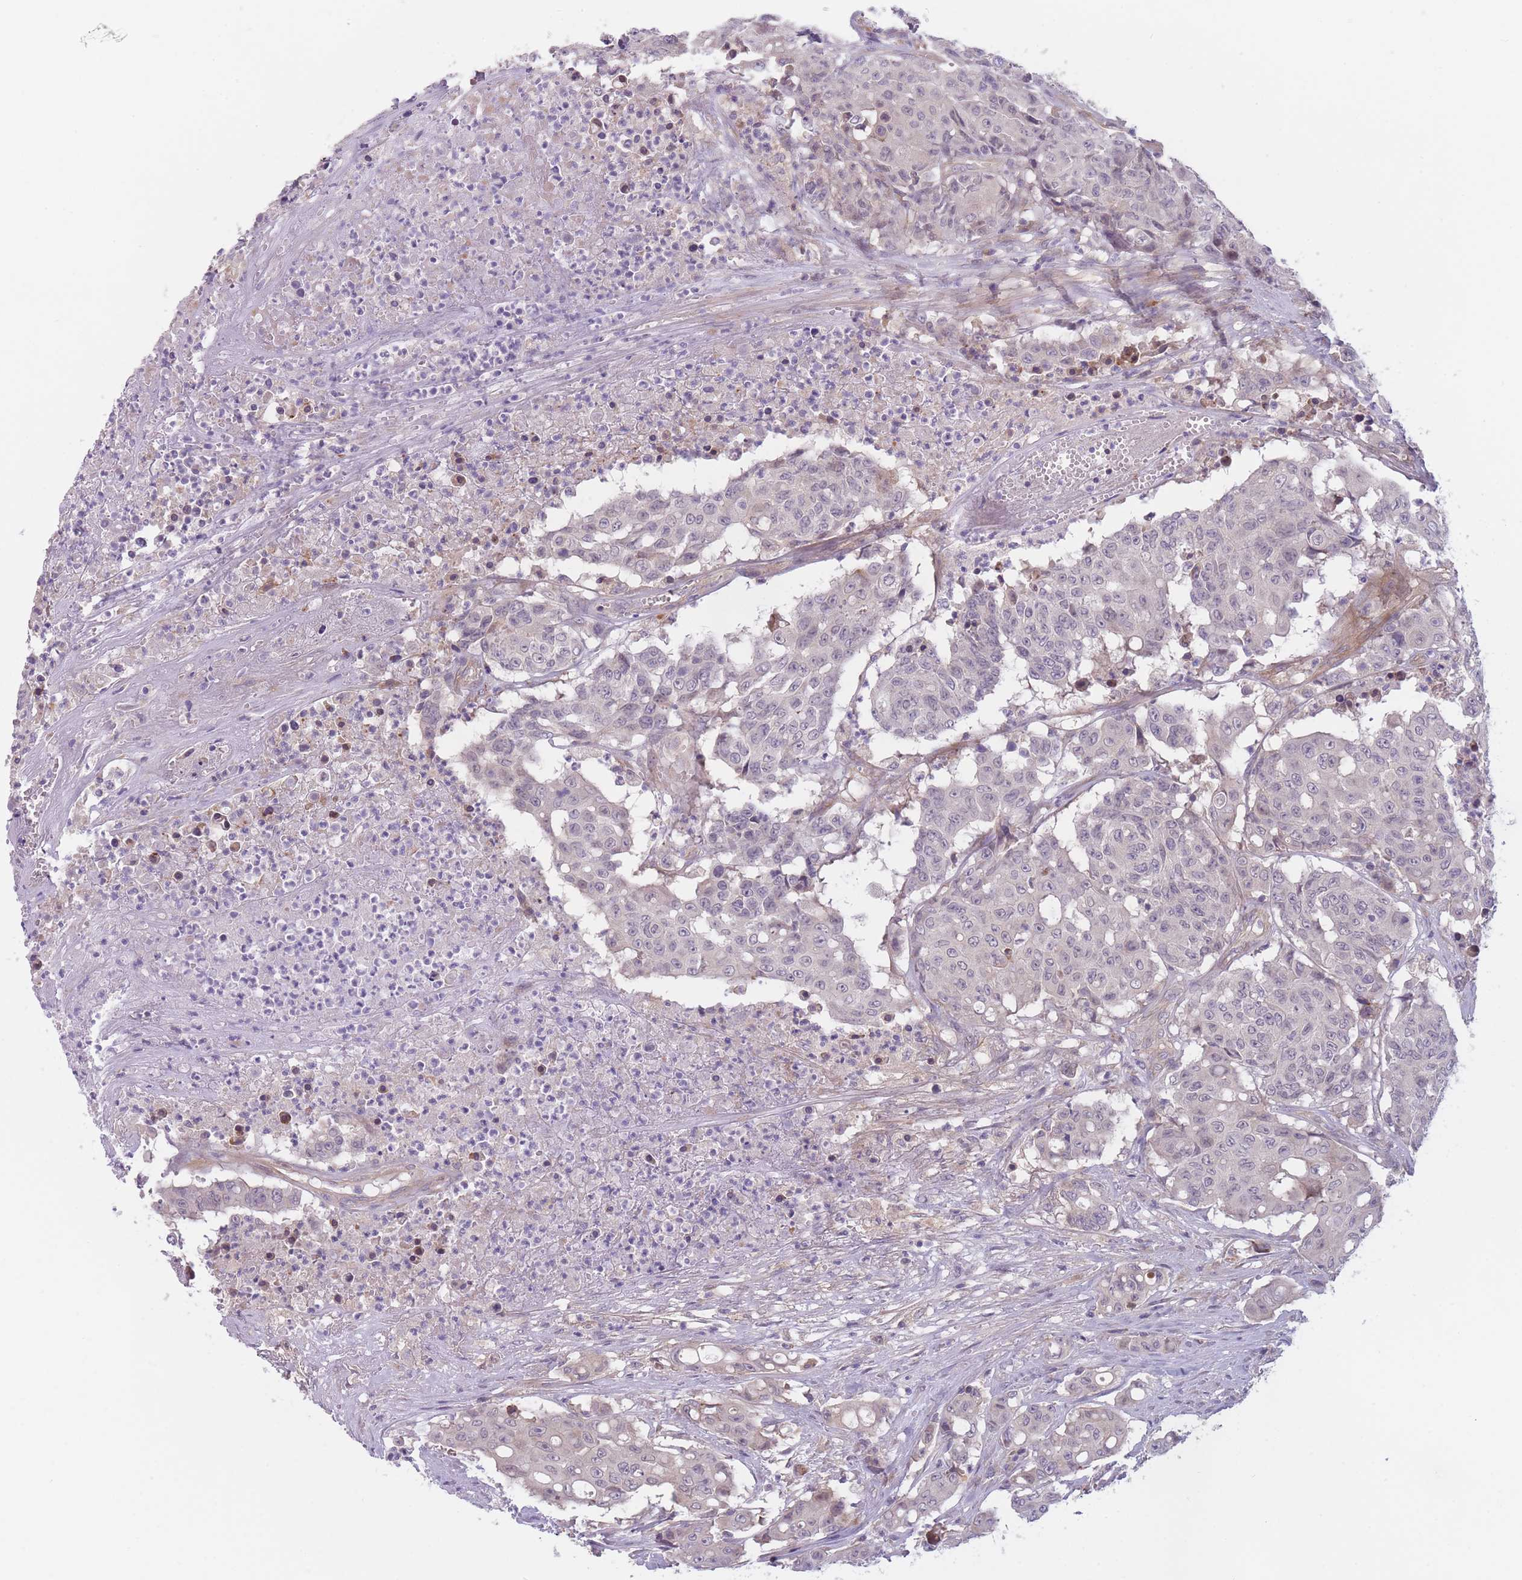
{"staining": {"intensity": "negative", "quantity": "none", "location": "none"}, "tissue": "colorectal cancer", "cell_type": "Tumor cells", "image_type": "cancer", "snomed": [{"axis": "morphology", "description": "Adenocarcinoma, NOS"}, {"axis": "topography", "description": "Colon"}], "caption": "Tumor cells are negative for protein expression in human colorectal adenocarcinoma.", "gene": "WDR93", "patient": {"sex": "male", "age": 51}}